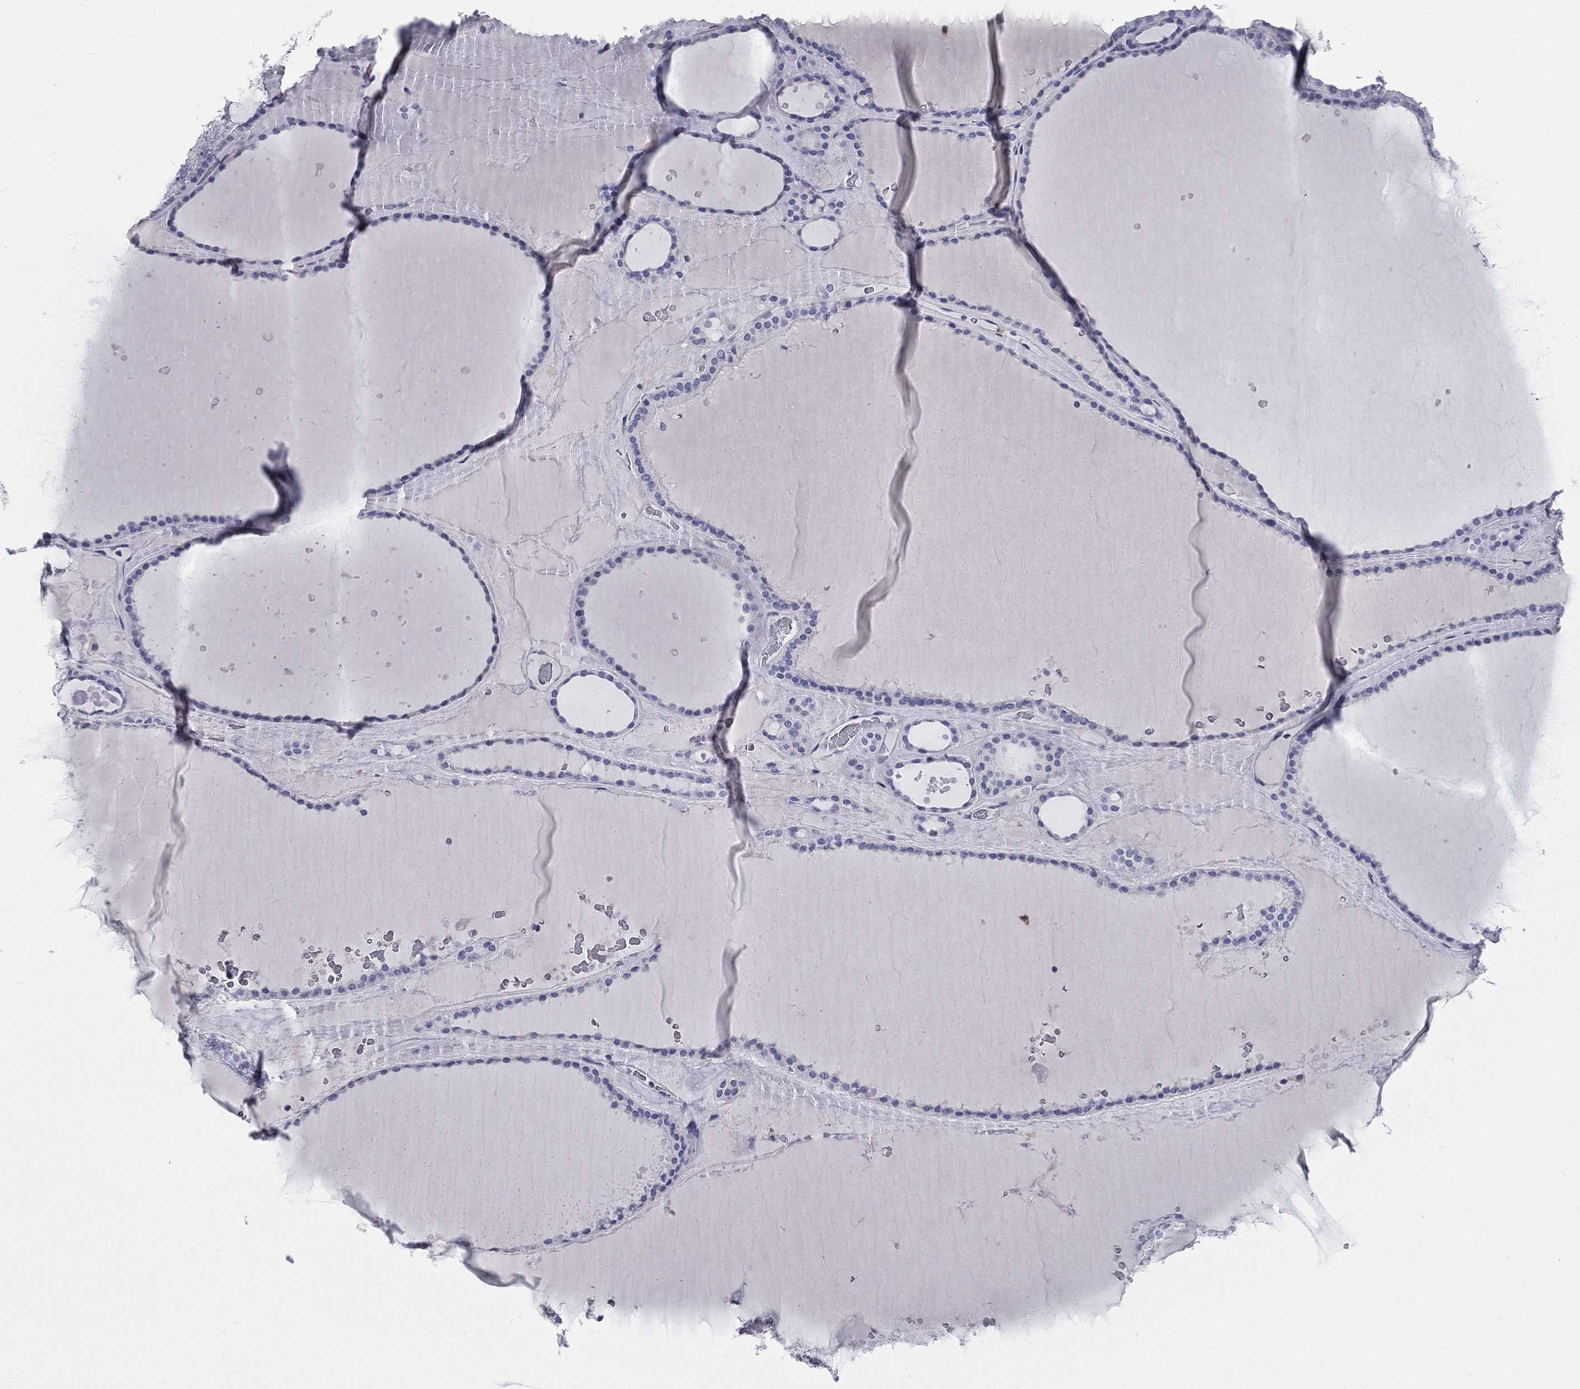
{"staining": {"intensity": "negative", "quantity": "none", "location": "none"}, "tissue": "thyroid gland", "cell_type": "Glandular cells", "image_type": "normal", "snomed": [{"axis": "morphology", "description": "Normal tissue, NOS"}, {"axis": "topography", "description": "Thyroid gland"}], "caption": "Image shows no significant protein expression in glandular cells of normal thyroid gland. (DAB immunohistochemistry (IHC) with hematoxylin counter stain).", "gene": "DEFB121", "patient": {"sex": "male", "age": 63}}